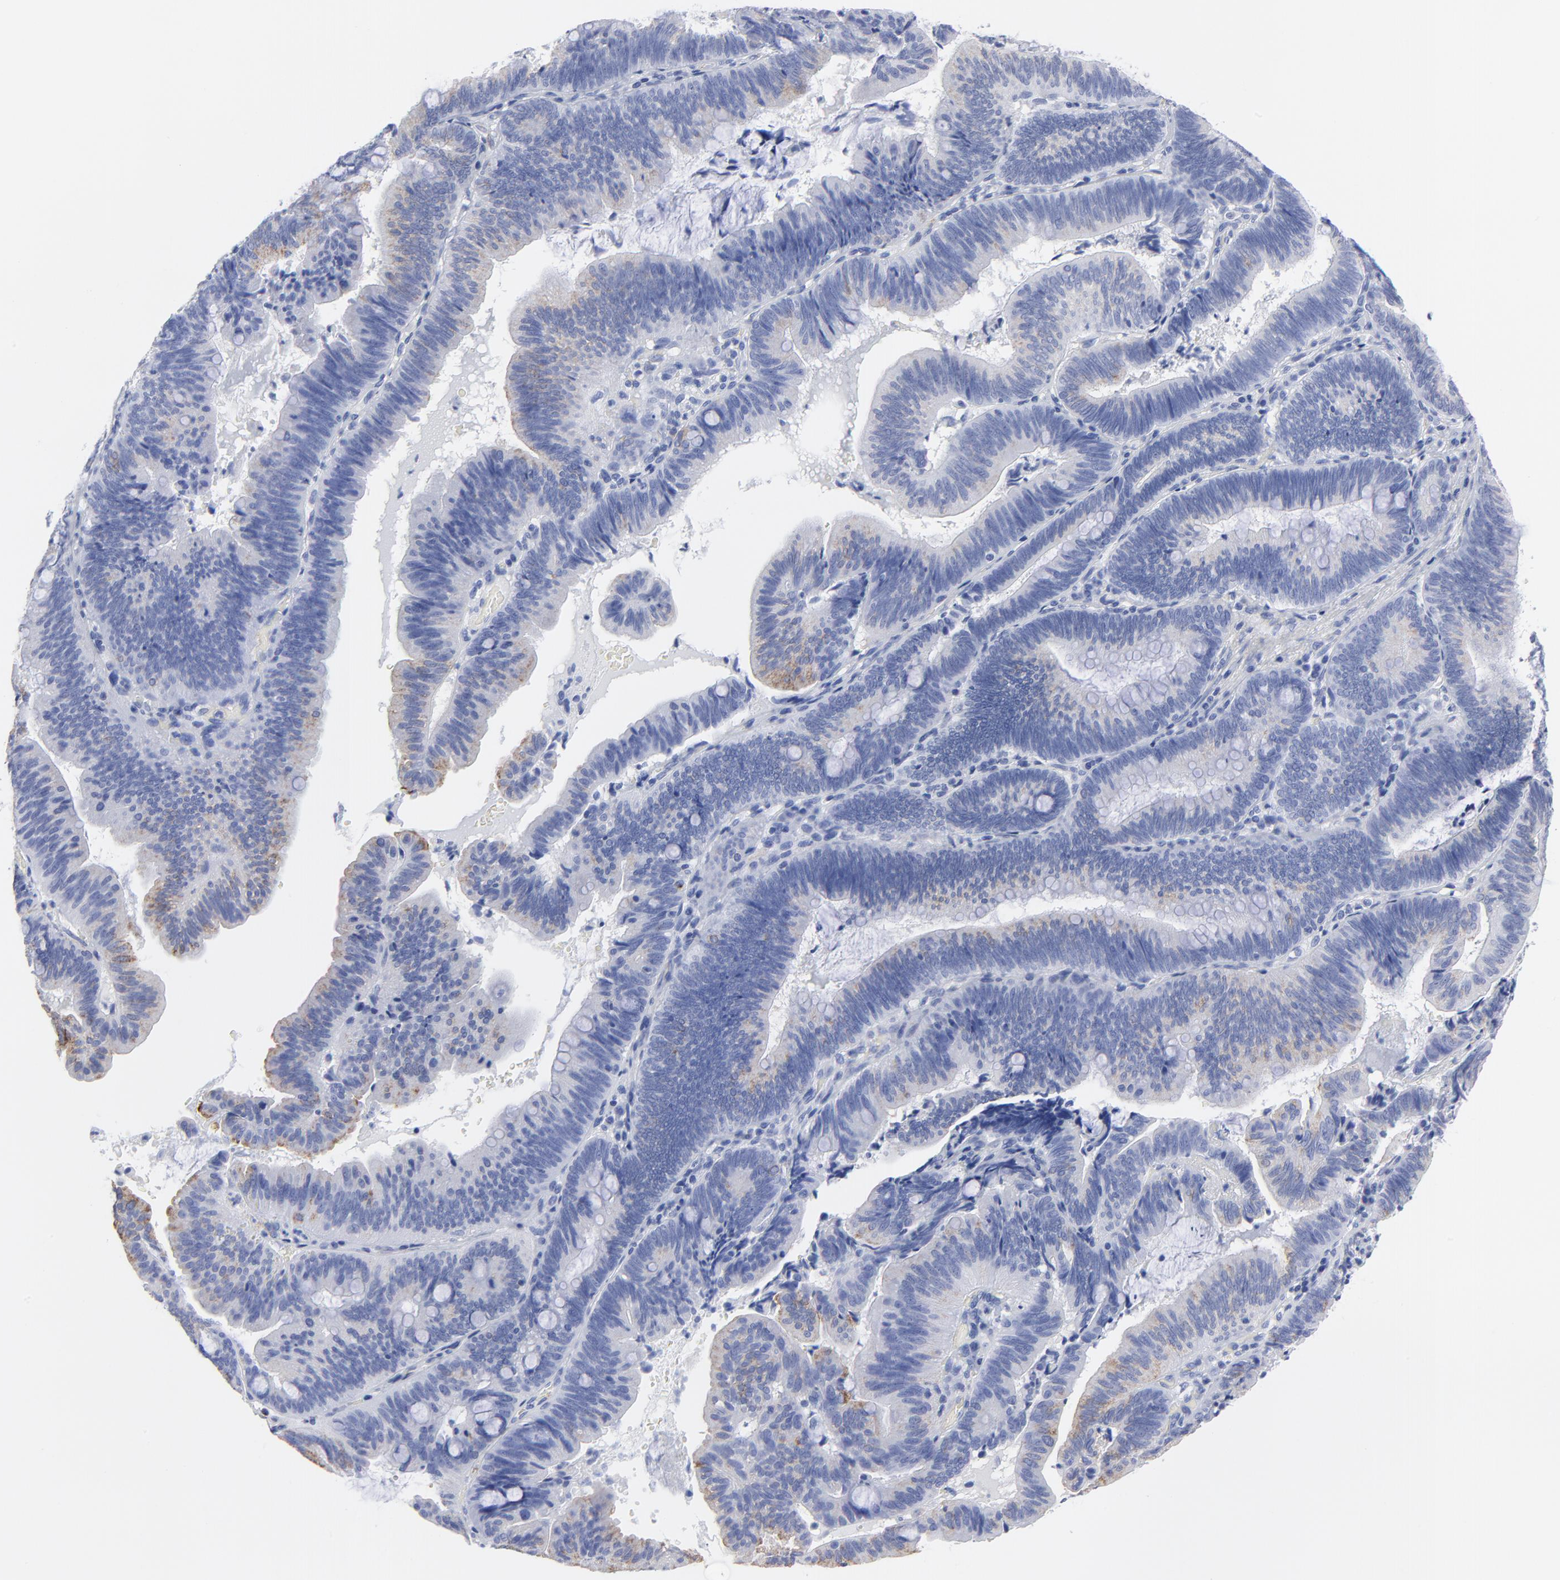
{"staining": {"intensity": "weak", "quantity": "<25%", "location": "cytoplasmic/membranous"}, "tissue": "pancreatic cancer", "cell_type": "Tumor cells", "image_type": "cancer", "snomed": [{"axis": "morphology", "description": "Adenocarcinoma, NOS"}, {"axis": "topography", "description": "Pancreas"}], "caption": "DAB immunohistochemical staining of pancreatic cancer reveals no significant positivity in tumor cells. (DAB (3,3'-diaminobenzidine) immunohistochemistry (IHC) visualized using brightfield microscopy, high magnification).", "gene": "CNTN3", "patient": {"sex": "male", "age": 82}}